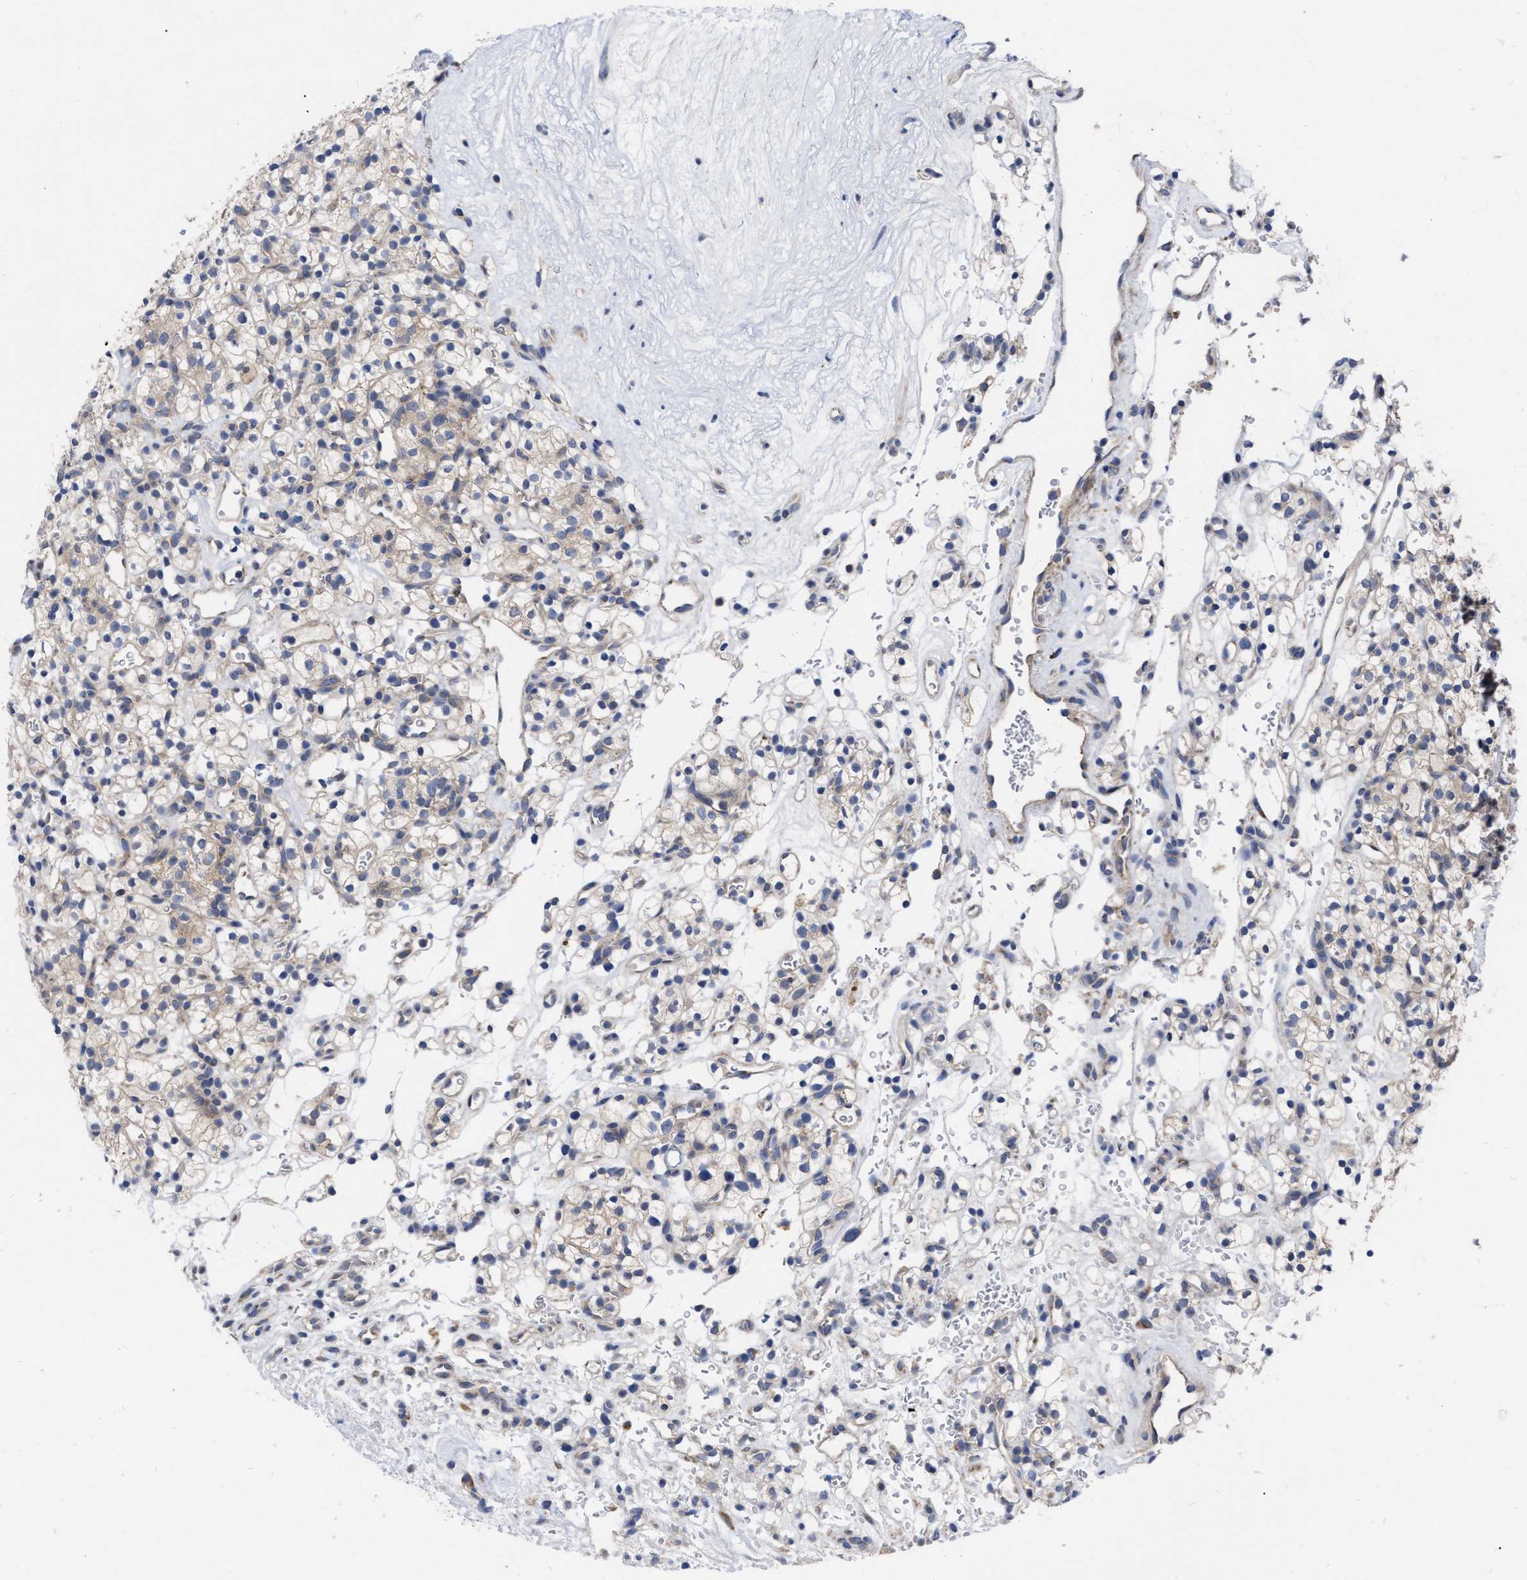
{"staining": {"intensity": "moderate", "quantity": "25%-75%", "location": "cytoplasmic/membranous"}, "tissue": "renal cancer", "cell_type": "Tumor cells", "image_type": "cancer", "snomed": [{"axis": "morphology", "description": "Adenocarcinoma, NOS"}, {"axis": "topography", "description": "Kidney"}], "caption": "Immunohistochemistry (IHC) staining of renal cancer, which exhibits medium levels of moderate cytoplasmic/membranous staining in about 25%-75% of tumor cells indicating moderate cytoplasmic/membranous protein staining. The staining was performed using DAB (3,3'-diaminobenzidine) (brown) for protein detection and nuclei were counterstained in hematoxylin (blue).", "gene": "CDKN2C", "patient": {"sex": "female", "age": 57}}